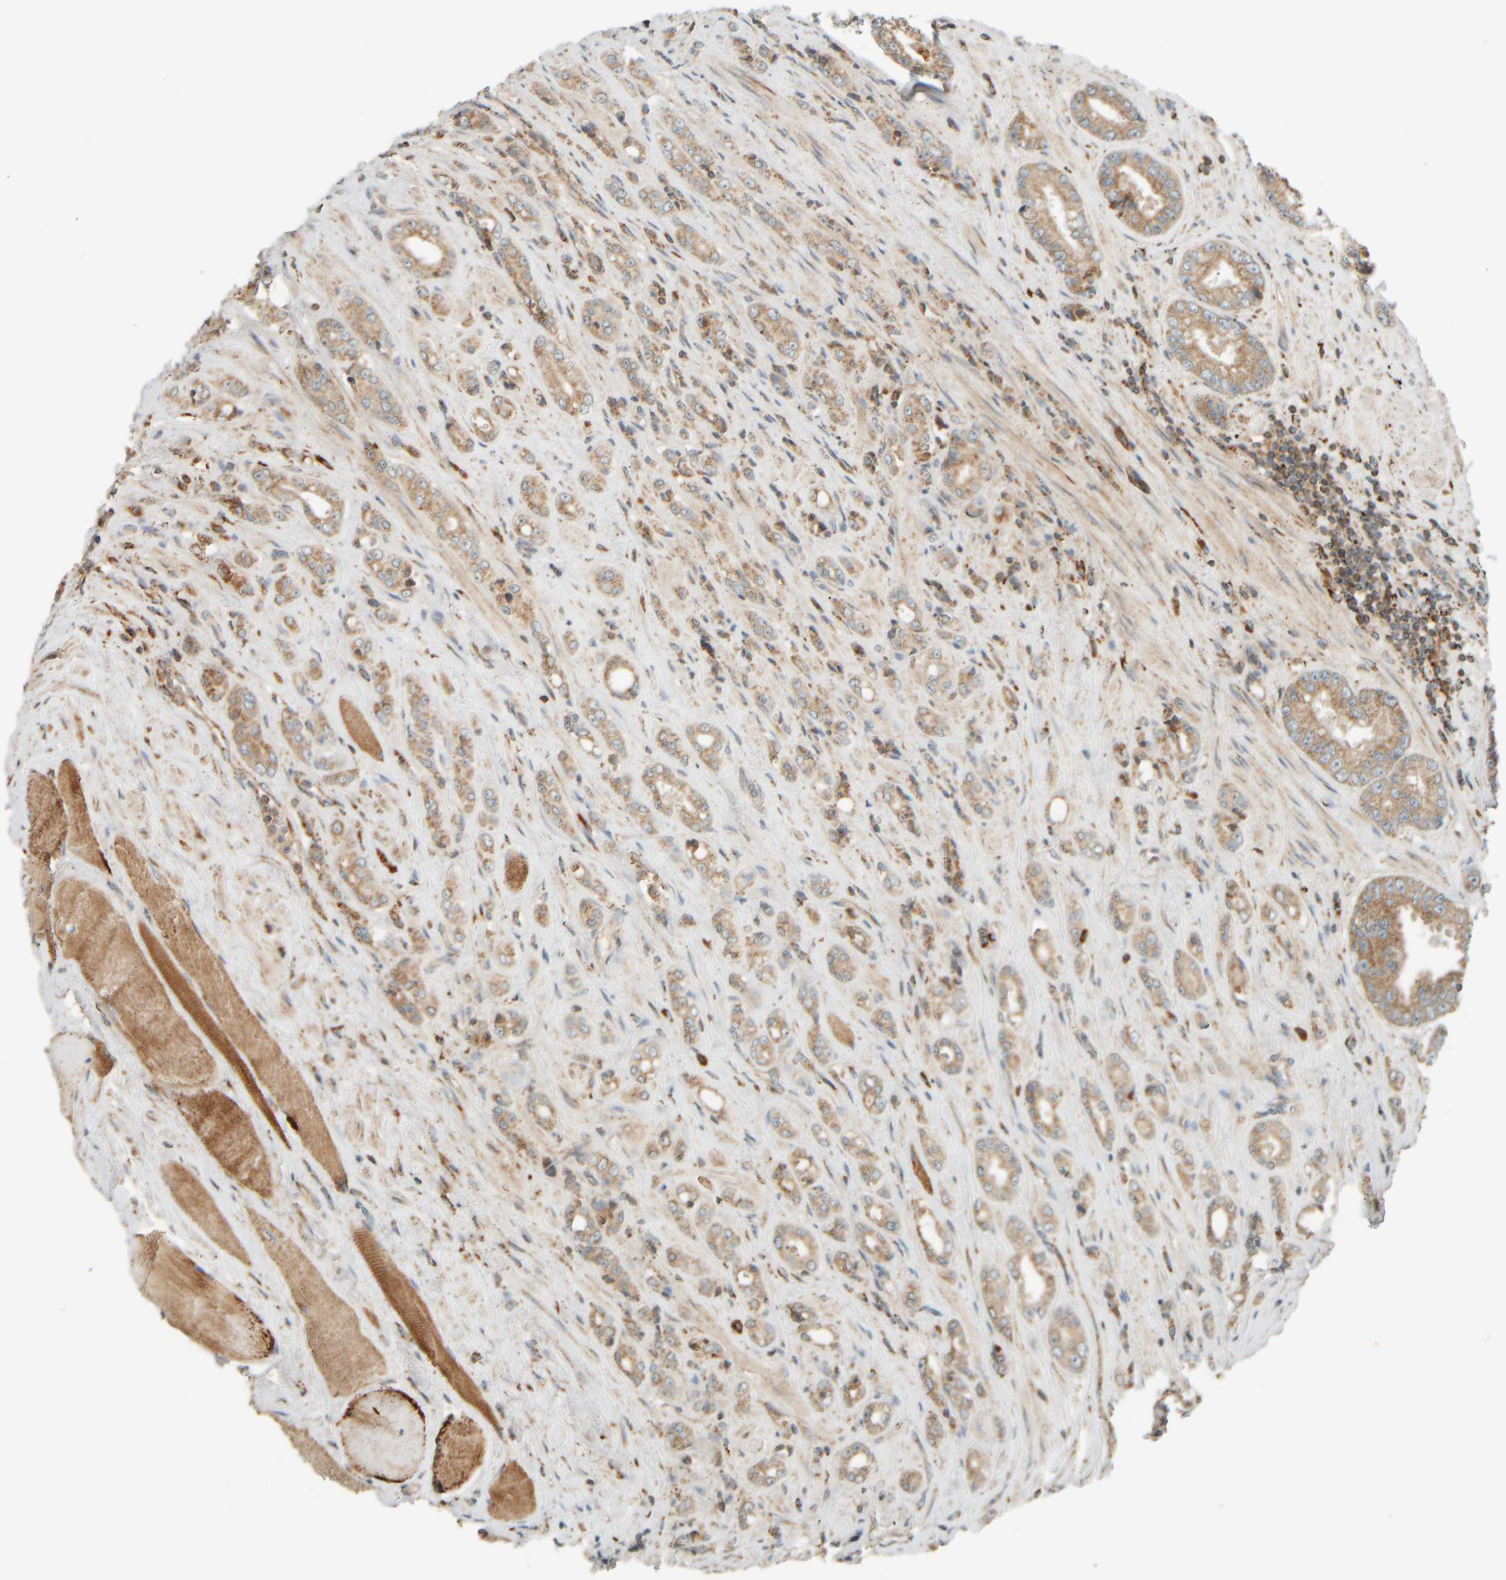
{"staining": {"intensity": "moderate", "quantity": ">75%", "location": "cytoplasmic/membranous"}, "tissue": "prostate cancer", "cell_type": "Tumor cells", "image_type": "cancer", "snomed": [{"axis": "morphology", "description": "Adenocarcinoma, High grade"}, {"axis": "topography", "description": "Prostate"}], "caption": "Immunohistochemistry of human prostate high-grade adenocarcinoma reveals medium levels of moderate cytoplasmic/membranous staining in approximately >75% of tumor cells.", "gene": "SPAG5", "patient": {"sex": "male", "age": 61}}